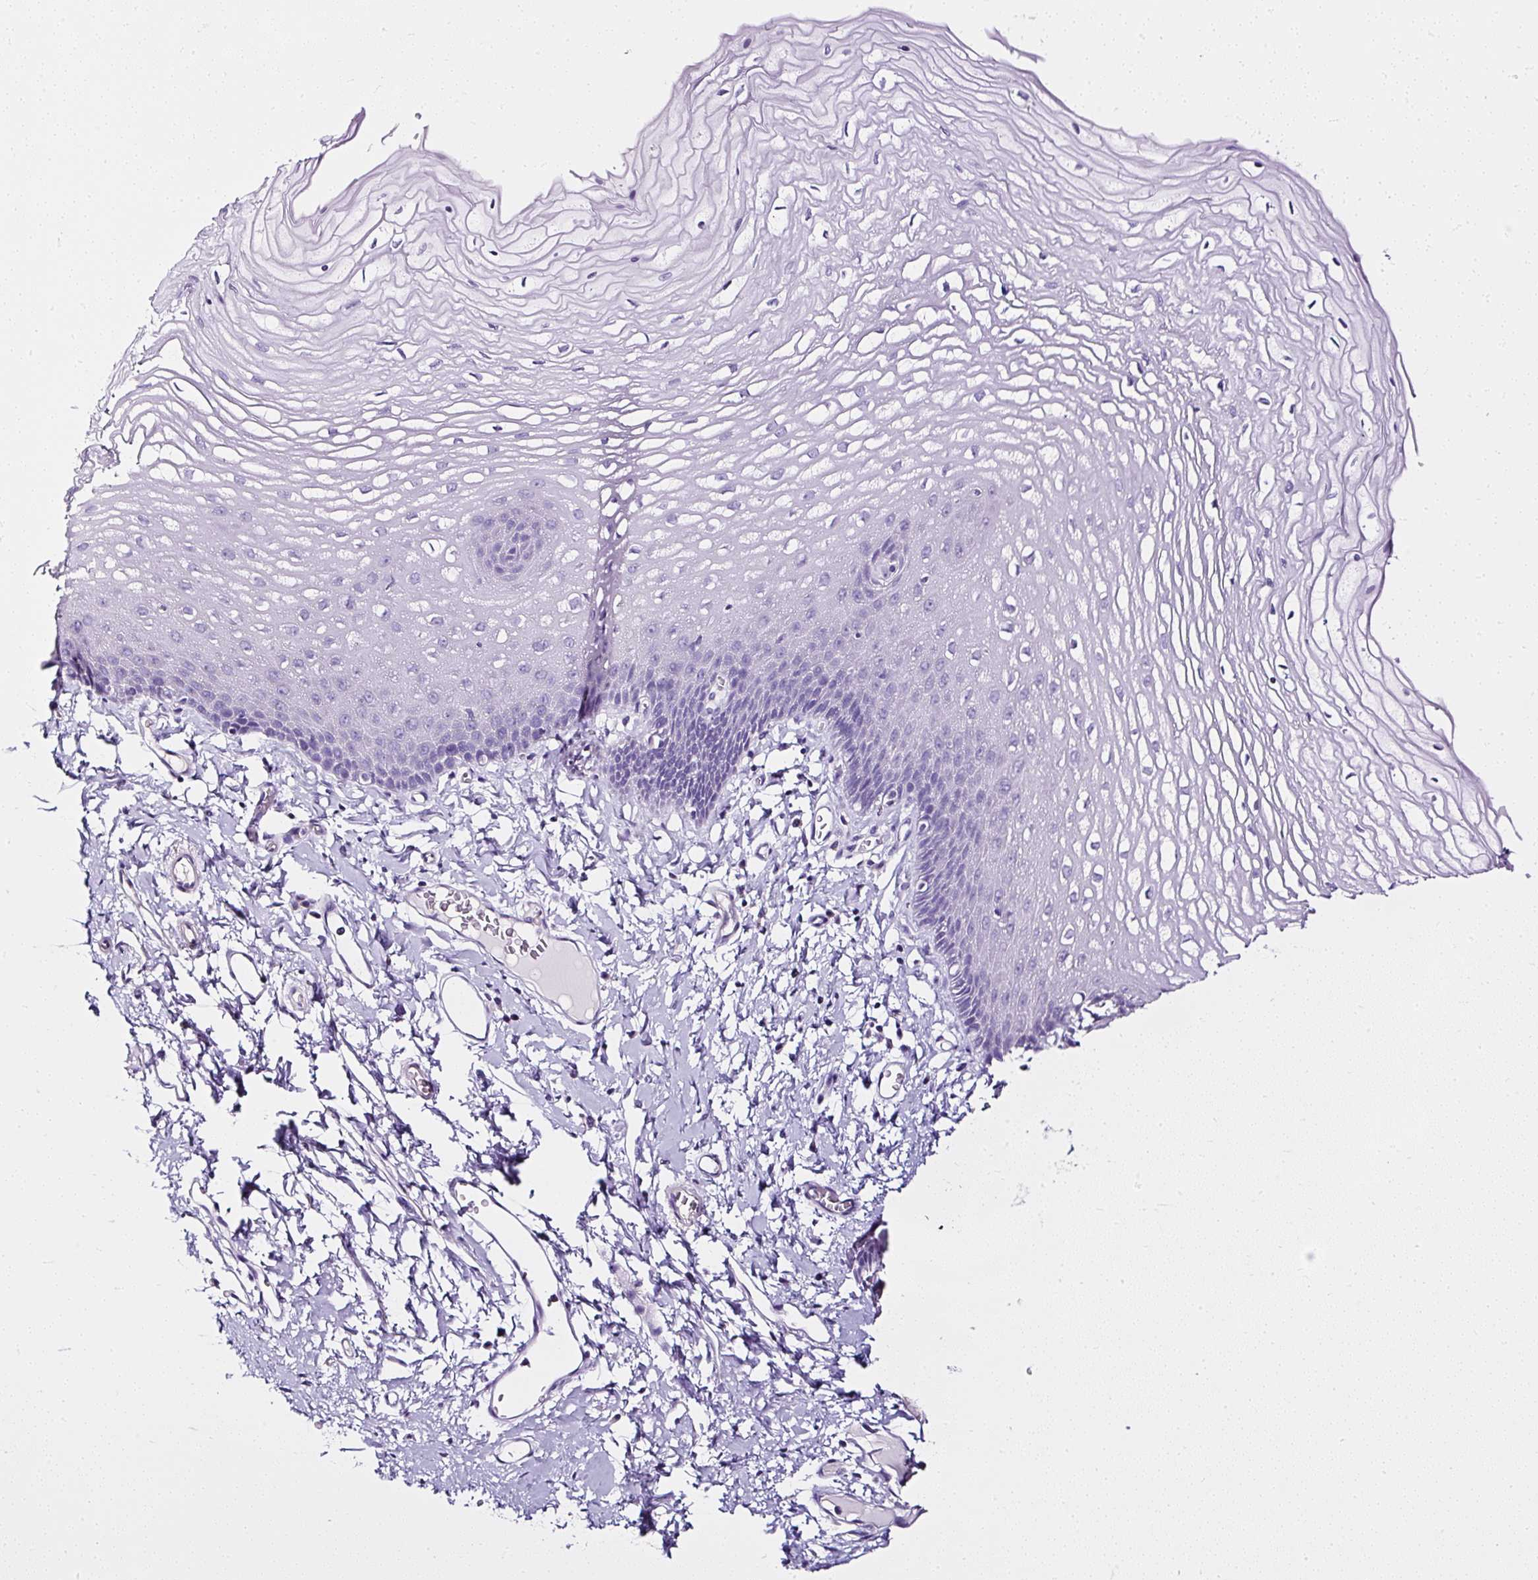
{"staining": {"intensity": "negative", "quantity": "none", "location": "none"}, "tissue": "esophagus", "cell_type": "Squamous epithelial cells", "image_type": "normal", "snomed": [{"axis": "morphology", "description": "Normal tissue, NOS"}, {"axis": "topography", "description": "Esophagus"}], "caption": "The photomicrograph displays no significant expression in squamous epithelial cells of esophagus.", "gene": "ATP2A1", "patient": {"sex": "male", "age": 70}}